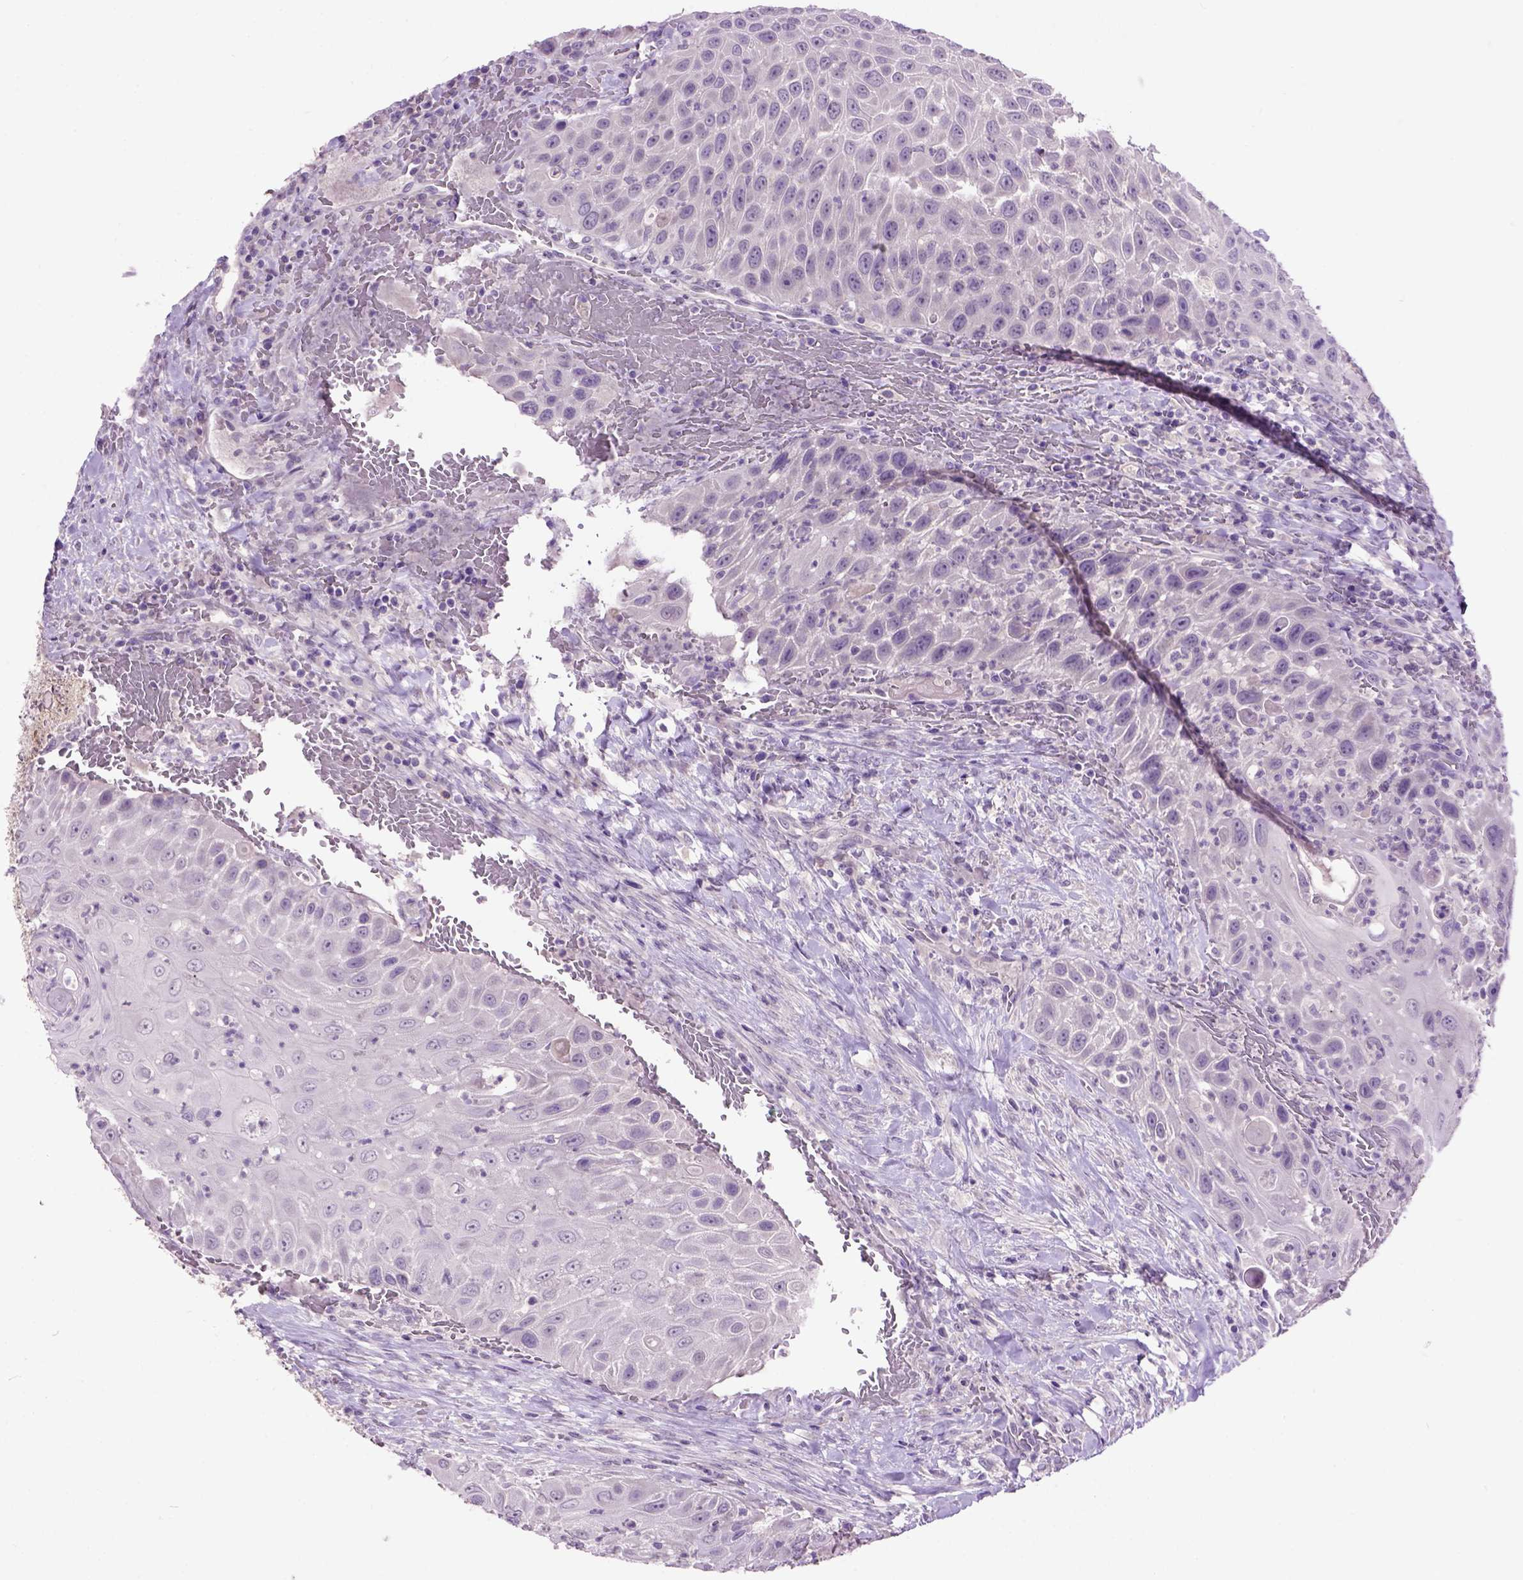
{"staining": {"intensity": "negative", "quantity": "none", "location": "none"}, "tissue": "head and neck cancer", "cell_type": "Tumor cells", "image_type": "cancer", "snomed": [{"axis": "morphology", "description": "Squamous cell carcinoma, NOS"}, {"axis": "topography", "description": "Head-Neck"}], "caption": "DAB (3,3'-diaminobenzidine) immunohistochemical staining of squamous cell carcinoma (head and neck) demonstrates no significant expression in tumor cells.", "gene": "MAPT", "patient": {"sex": "male", "age": 69}}